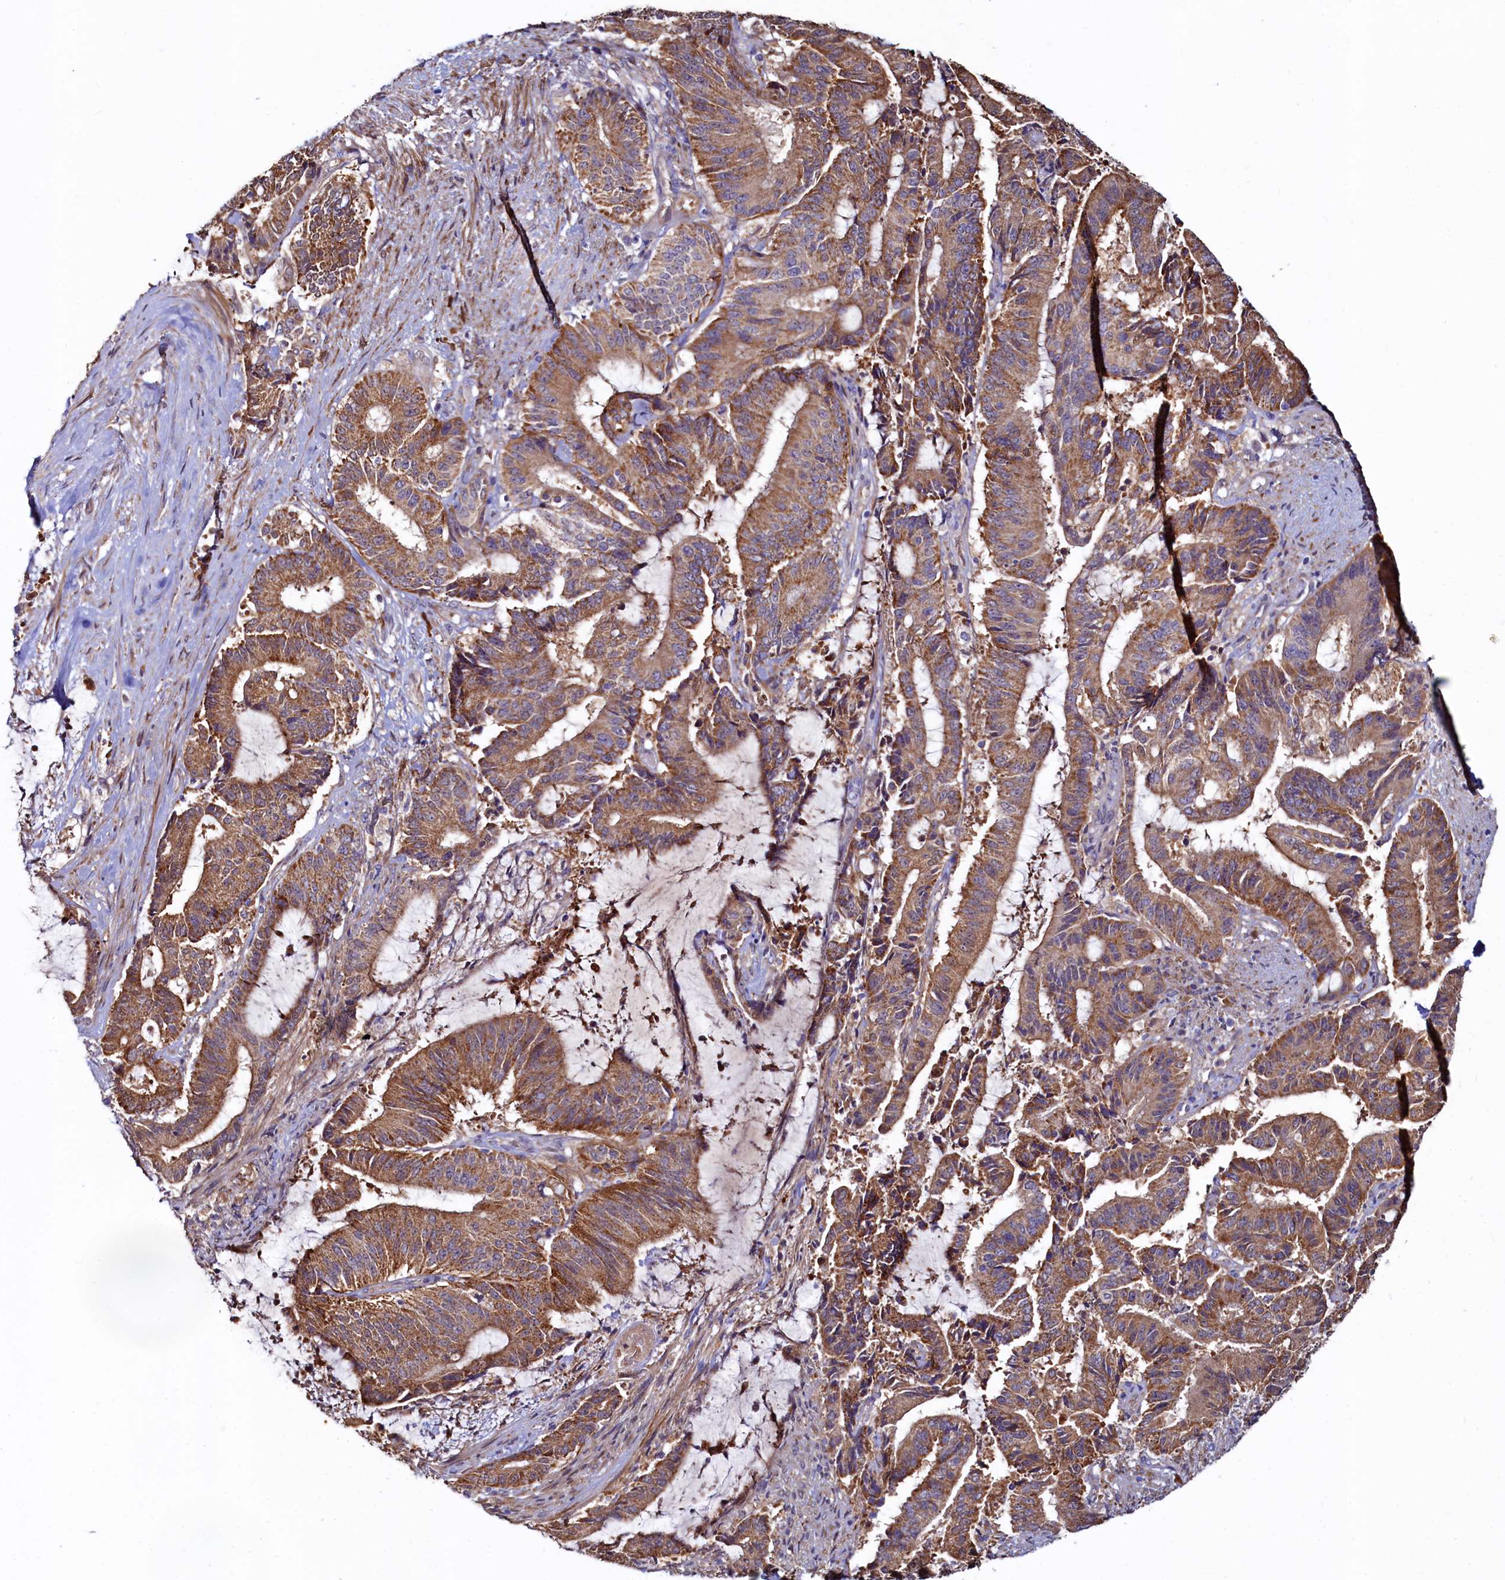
{"staining": {"intensity": "moderate", "quantity": ">75%", "location": "cytoplasmic/membranous"}, "tissue": "liver cancer", "cell_type": "Tumor cells", "image_type": "cancer", "snomed": [{"axis": "morphology", "description": "Normal tissue, NOS"}, {"axis": "morphology", "description": "Cholangiocarcinoma"}, {"axis": "topography", "description": "Liver"}, {"axis": "topography", "description": "Peripheral nerve tissue"}], "caption": "High-magnification brightfield microscopy of liver cholangiocarcinoma stained with DAB (brown) and counterstained with hematoxylin (blue). tumor cells exhibit moderate cytoplasmic/membranous positivity is identified in about>75% of cells.", "gene": "ASTE1", "patient": {"sex": "female", "age": 73}}